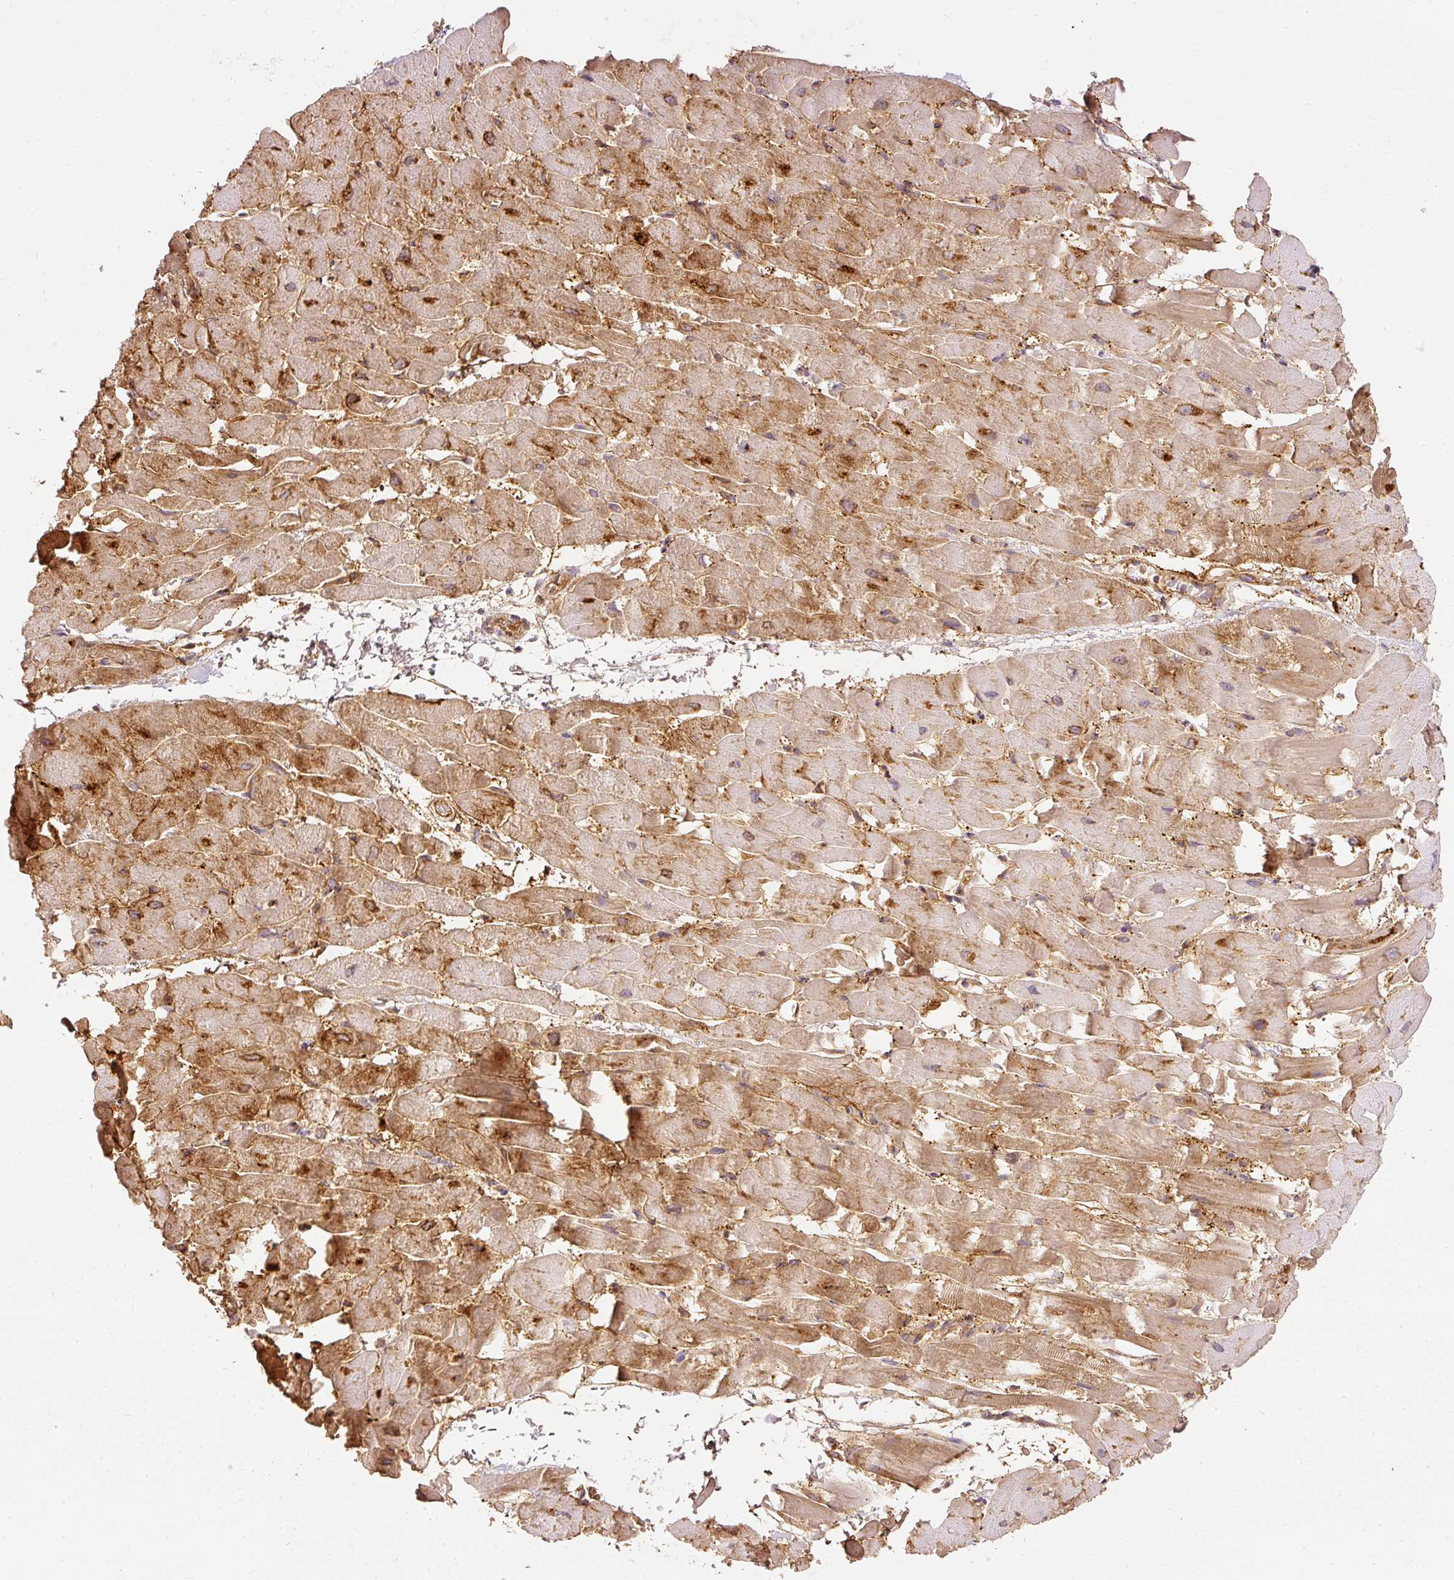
{"staining": {"intensity": "moderate", "quantity": "25%-75%", "location": "cytoplasmic/membranous"}, "tissue": "heart muscle", "cell_type": "Cardiomyocytes", "image_type": "normal", "snomed": [{"axis": "morphology", "description": "Normal tissue, NOS"}, {"axis": "topography", "description": "Heart"}], "caption": "The image shows staining of unremarkable heart muscle, revealing moderate cytoplasmic/membranous protein expression (brown color) within cardiomyocytes. Ihc stains the protein of interest in brown and the nuclei are stained blue.", "gene": "ARMH3", "patient": {"sex": "male", "age": 37}}